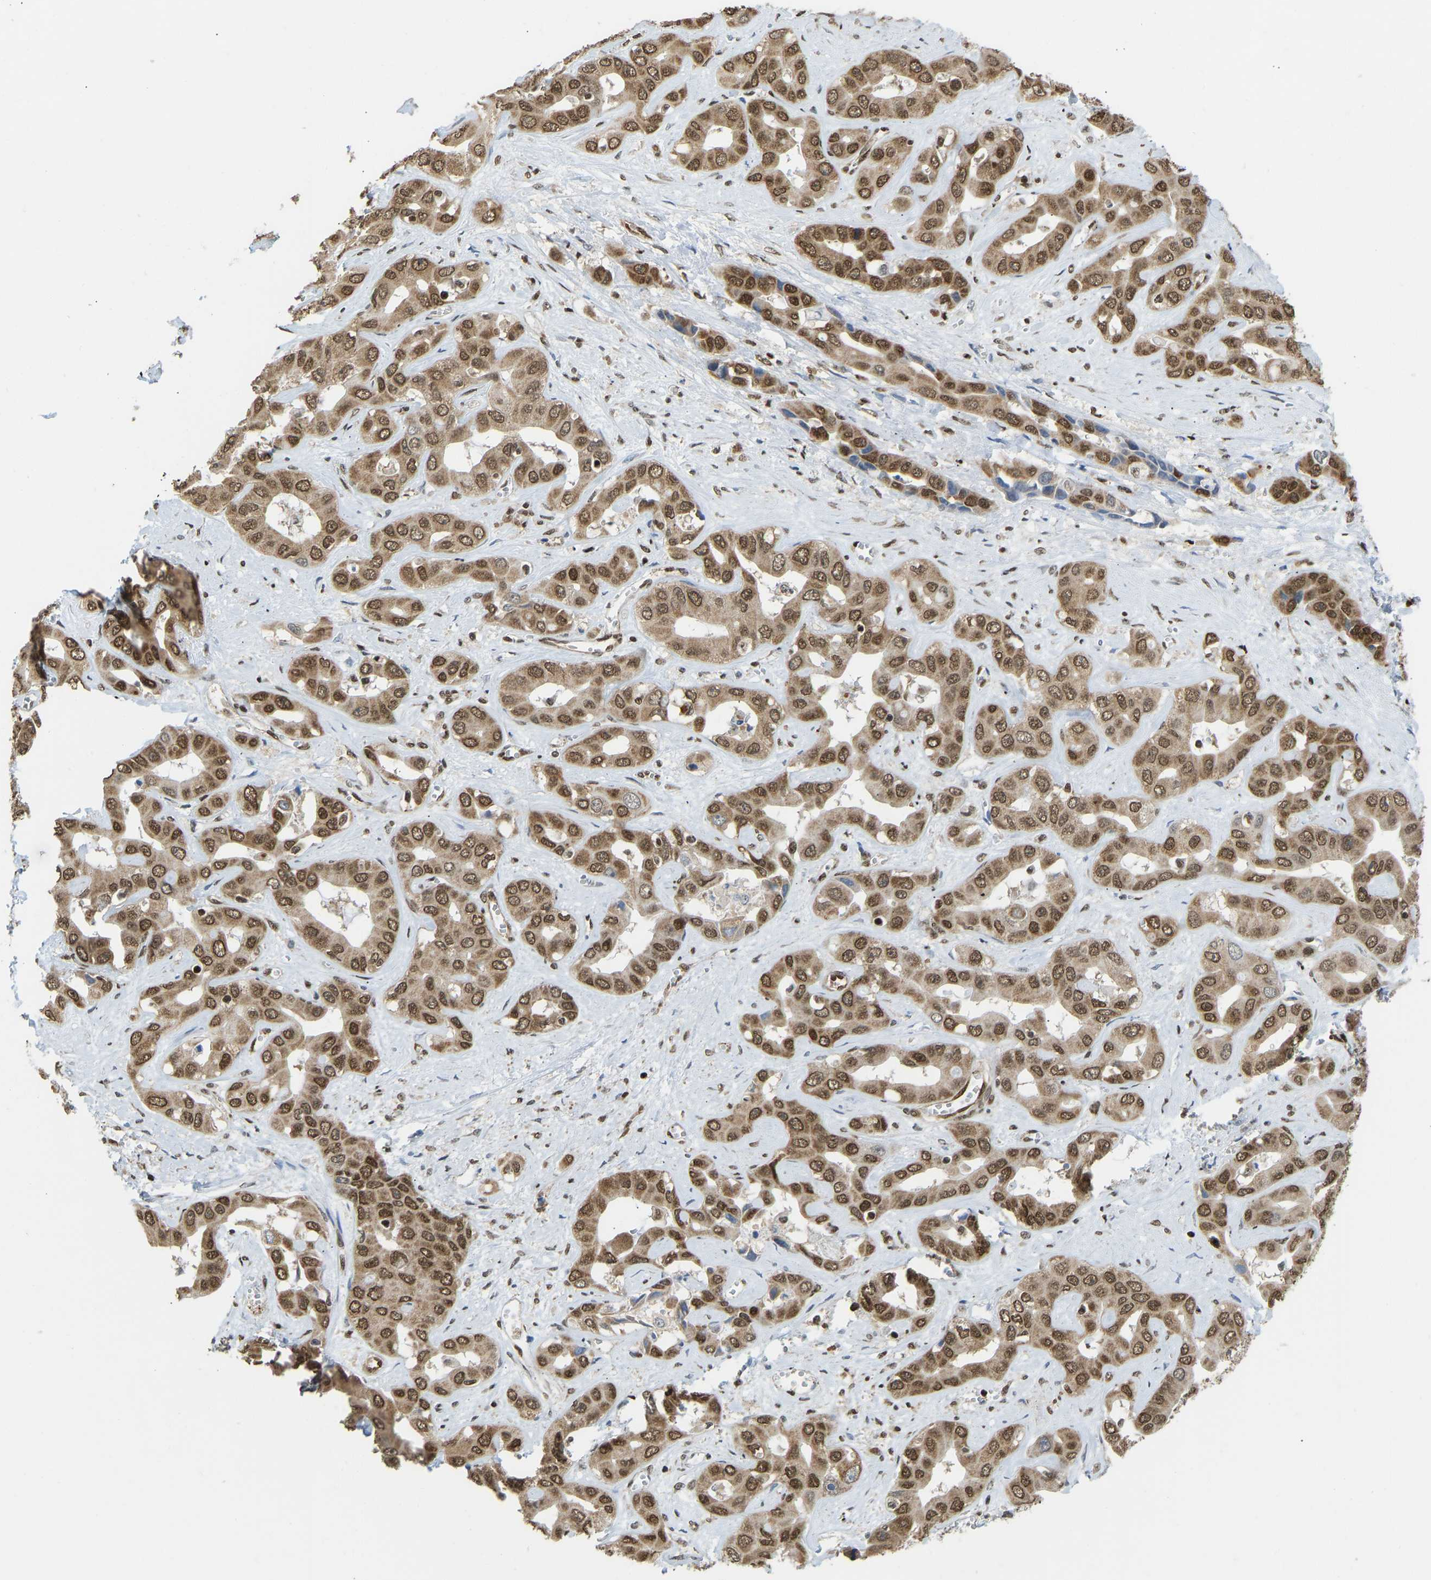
{"staining": {"intensity": "moderate", "quantity": ">75%", "location": "cytoplasmic/membranous,nuclear"}, "tissue": "liver cancer", "cell_type": "Tumor cells", "image_type": "cancer", "snomed": [{"axis": "morphology", "description": "Cholangiocarcinoma"}, {"axis": "topography", "description": "Liver"}], "caption": "Immunohistochemistry micrograph of human liver cancer (cholangiocarcinoma) stained for a protein (brown), which displays medium levels of moderate cytoplasmic/membranous and nuclear positivity in approximately >75% of tumor cells.", "gene": "ZSCAN20", "patient": {"sex": "female", "age": 52}}